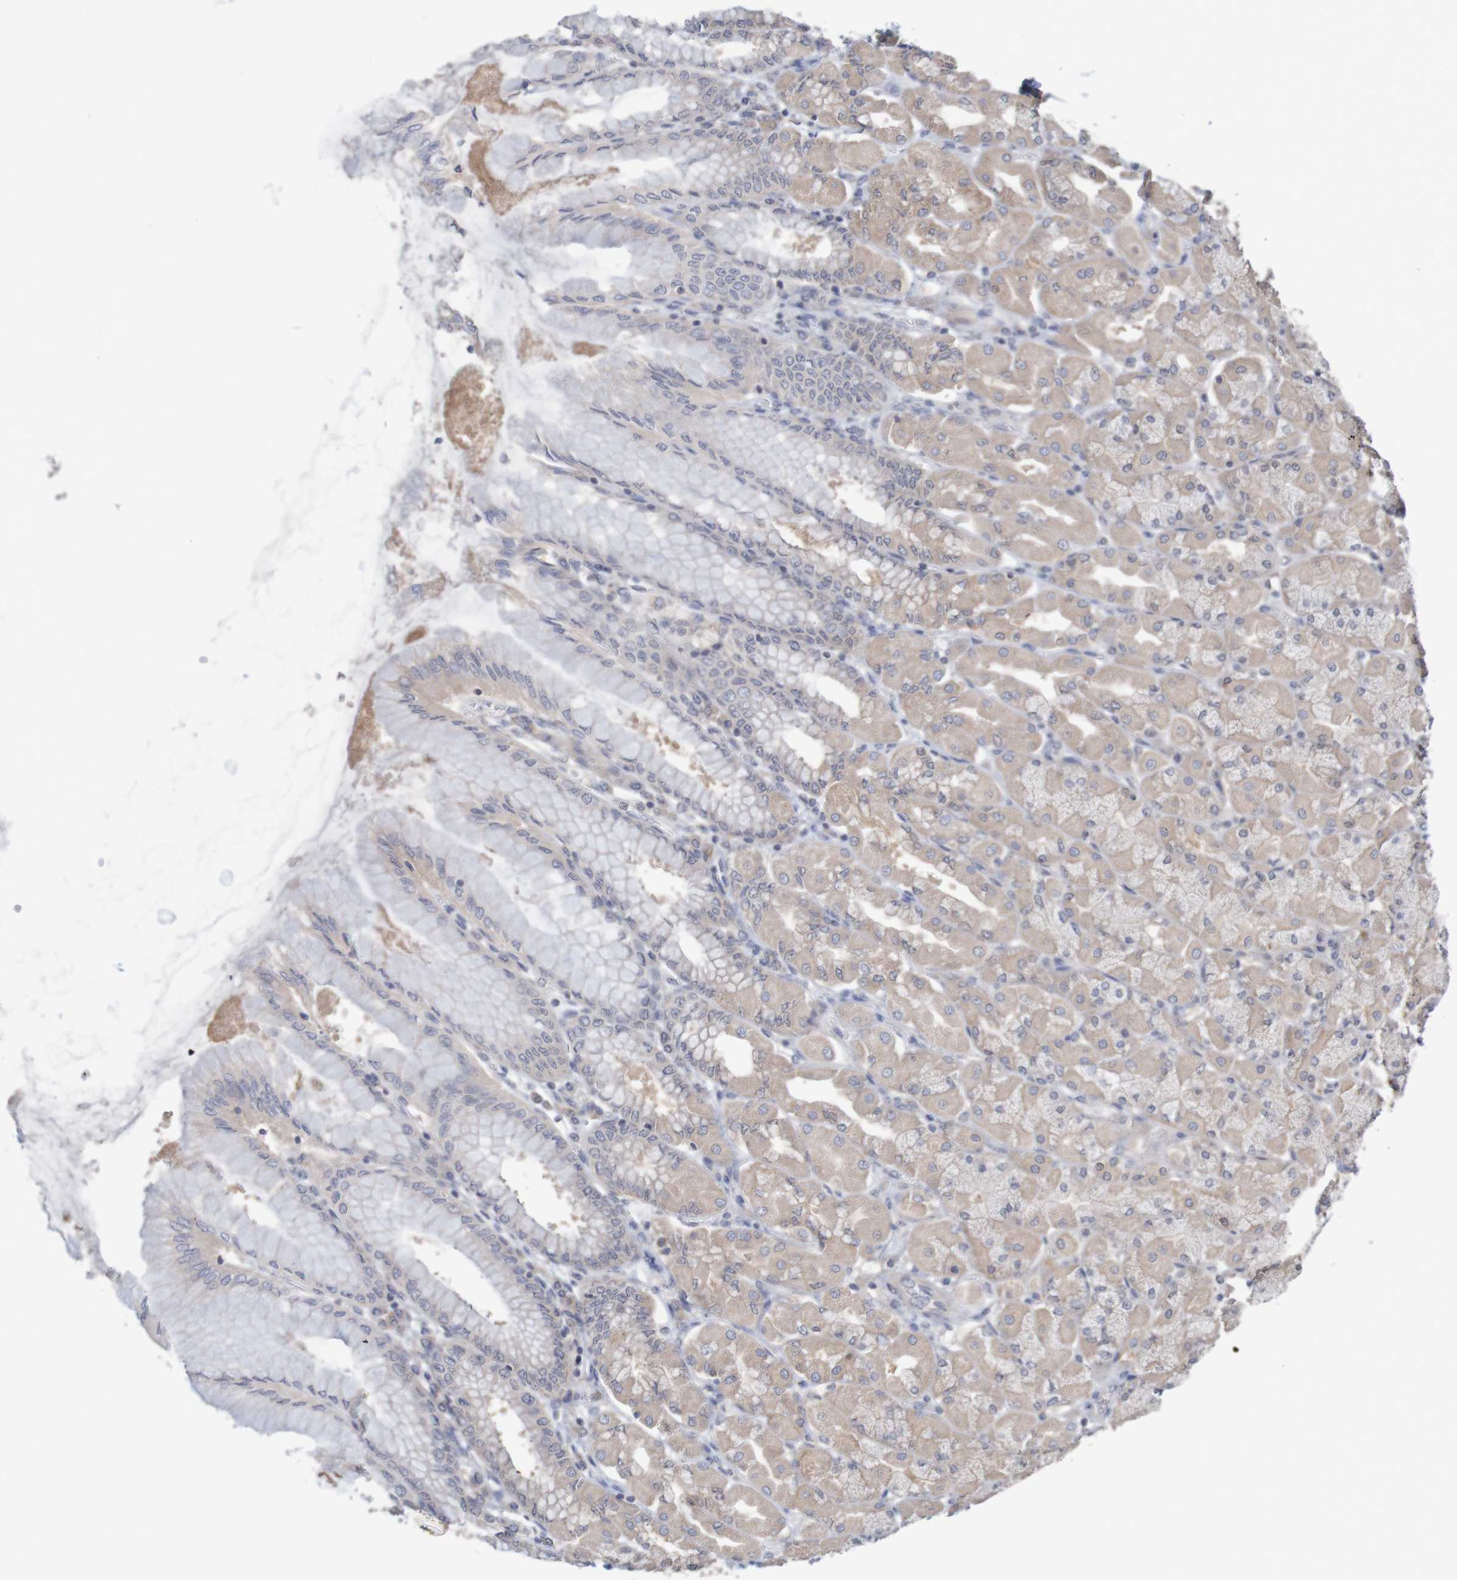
{"staining": {"intensity": "weak", "quantity": ">75%", "location": "cytoplasmic/membranous"}, "tissue": "stomach", "cell_type": "Glandular cells", "image_type": "normal", "snomed": [{"axis": "morphology", "description": "Normal tissue, NOS"}, {"axis": "topography", "description": "Stomach, upper"}], "caption": "Unremarkable stomach reveals weak cytoplasmic/membranous staining in about >75% of glandular cells, visualized by immunohistochemistry.", "gene": "ANKK1", "patient": {"sex": "female", "age": 56}}